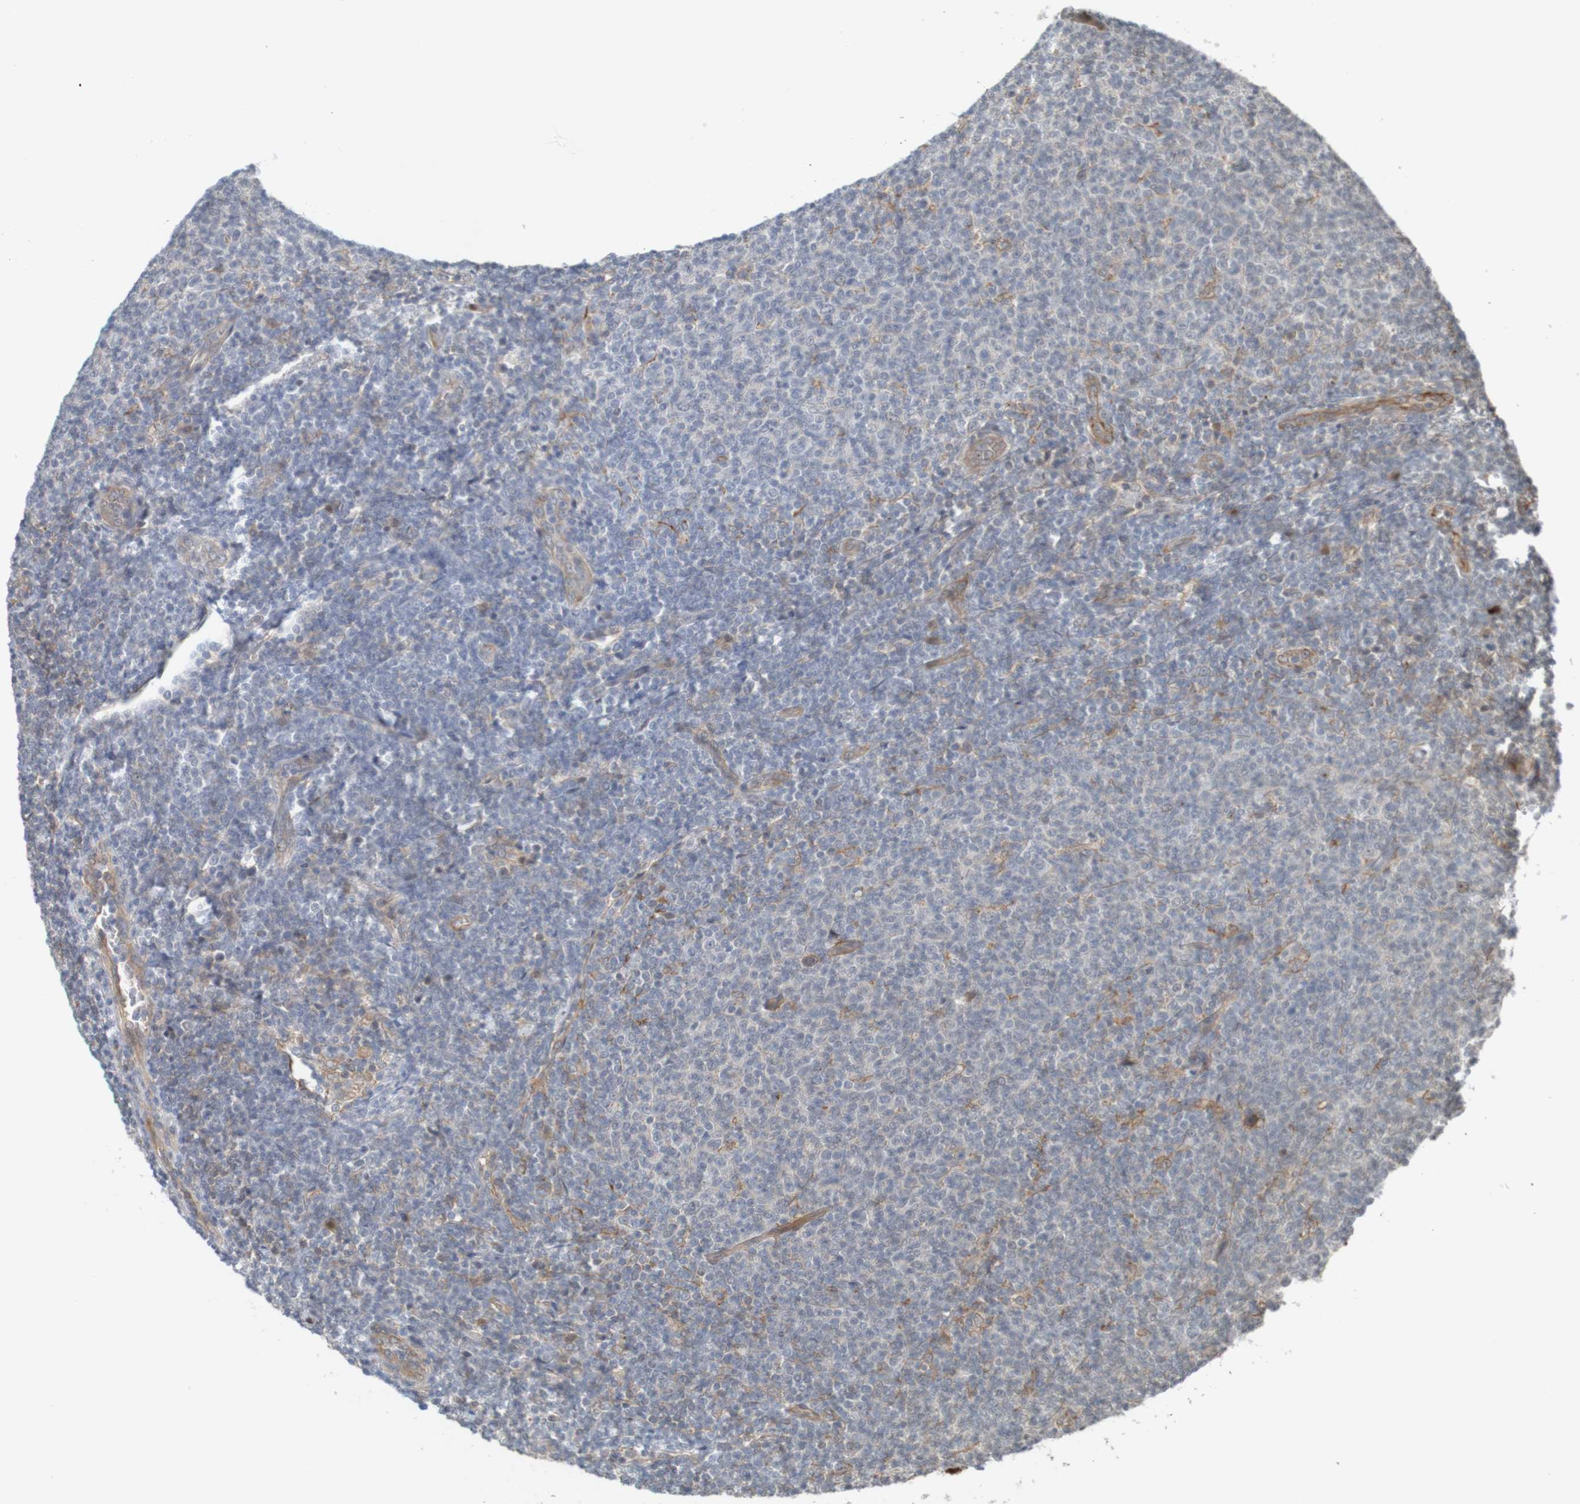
{"staining": {"intensity": "weak", "quantity": "25%-75%", "location": "cytoplasmic/membranous"}, "tissue": "lymphoma", "cell_type": "Tumor cells", "image_type": "cancer", "snomed": [{"axis": "morphology", "description": "Malignant lymphoma, non-Hodgkin's type, Low grade"}, {"axis": "topography", "description": "Lymph node"}], "caption": "Immunohistochemistry (IHC) of human lymphoma demonstrates low levels of weak cytoplasmic/membranous positivity in about 25%-75% of tumor cells.", "gene": "ARHGEF11", "patient": {"sex": "male", "age": 66}}